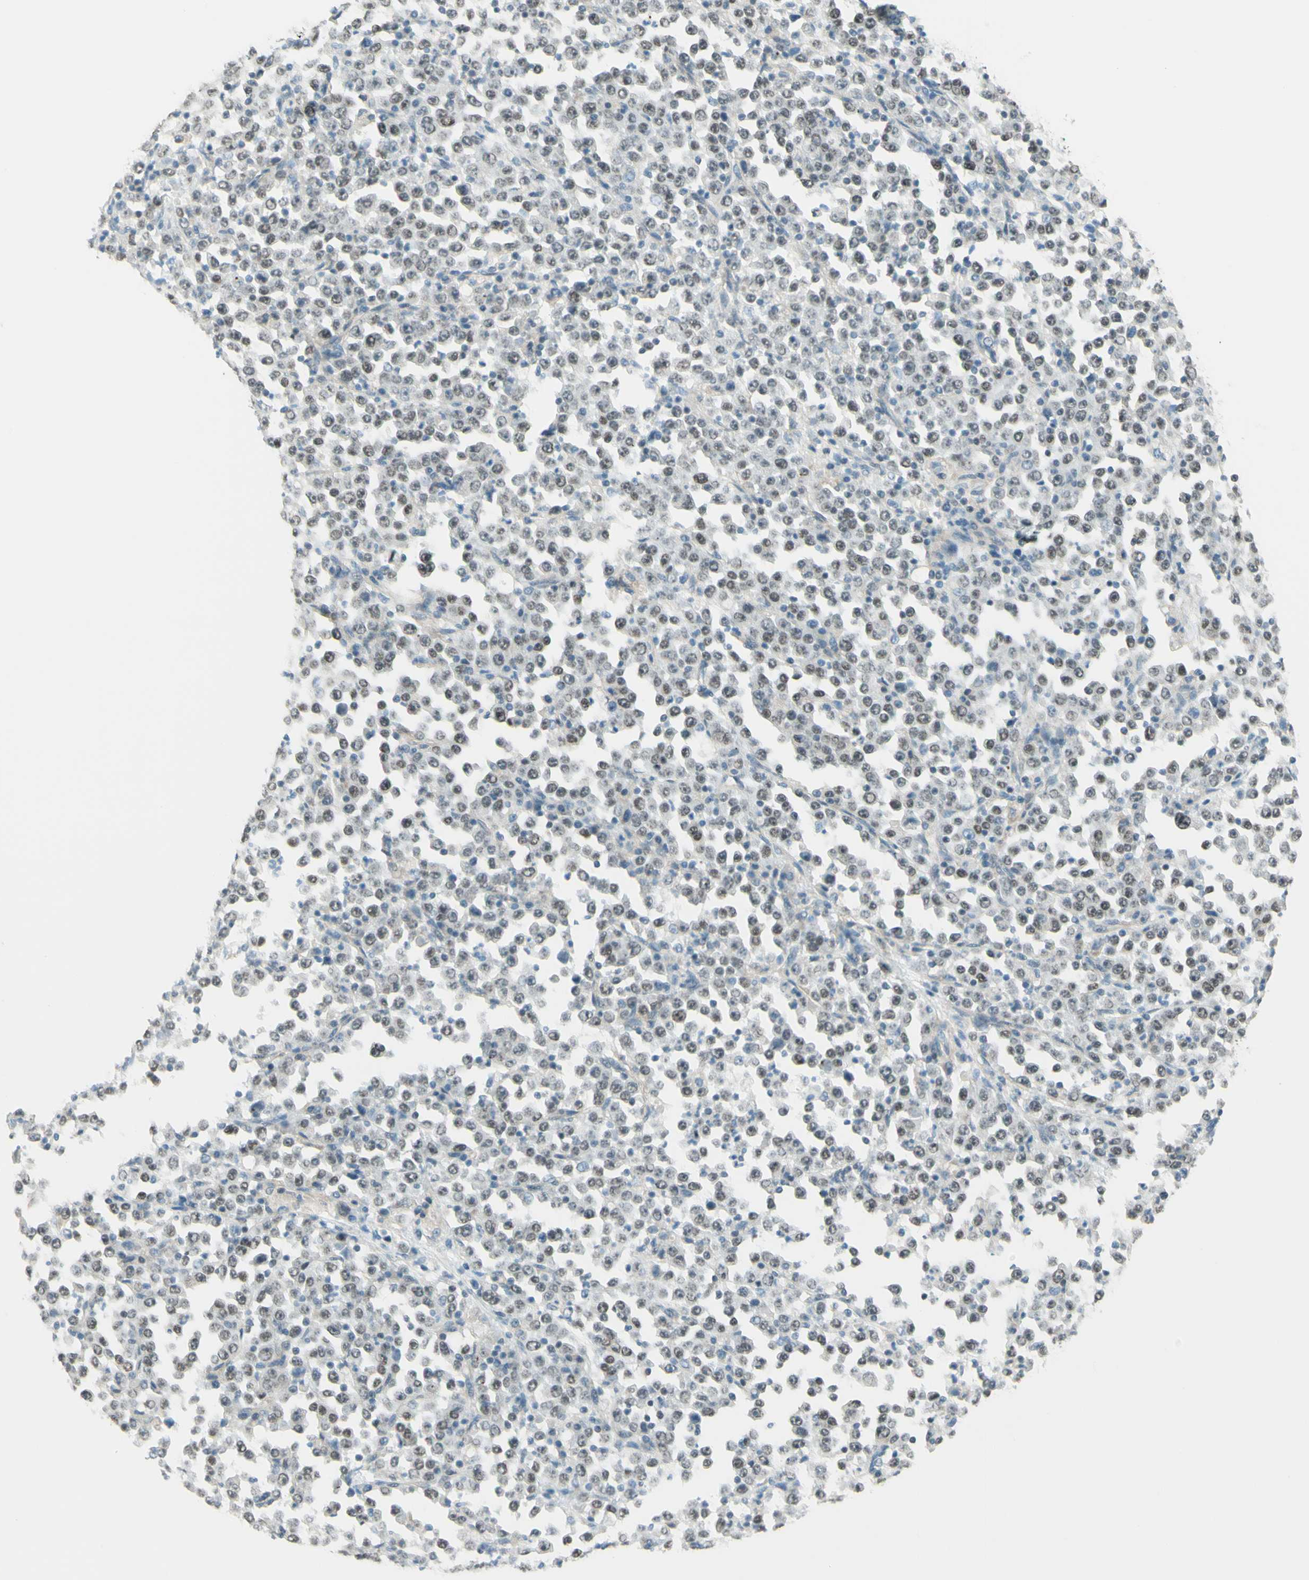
{"staining": {"intensity": "weak", "quantity": "25%-75%", "location": "nuclear"}, "tissue": "stomach cancer", "cell_type": "Tumor cells", "image_type": "cancer", "snomed": [{"axis": "morphology", "description": "Normal tissue, NOS"}, {"axis": "morphology", "description": "Adenocarcinoma, NOS"}, {"axis": "topography", "description": "Stomach, upper"}, {"axis": "topography", "description": "Stomach"}], "caption": "Tumor cells show low levels of weak nuclear expression in about 25%-75% of cells in stomach adenocarcinoma.", "gene": "JPH1", "patient": {"sex": "male", "age": 59}}